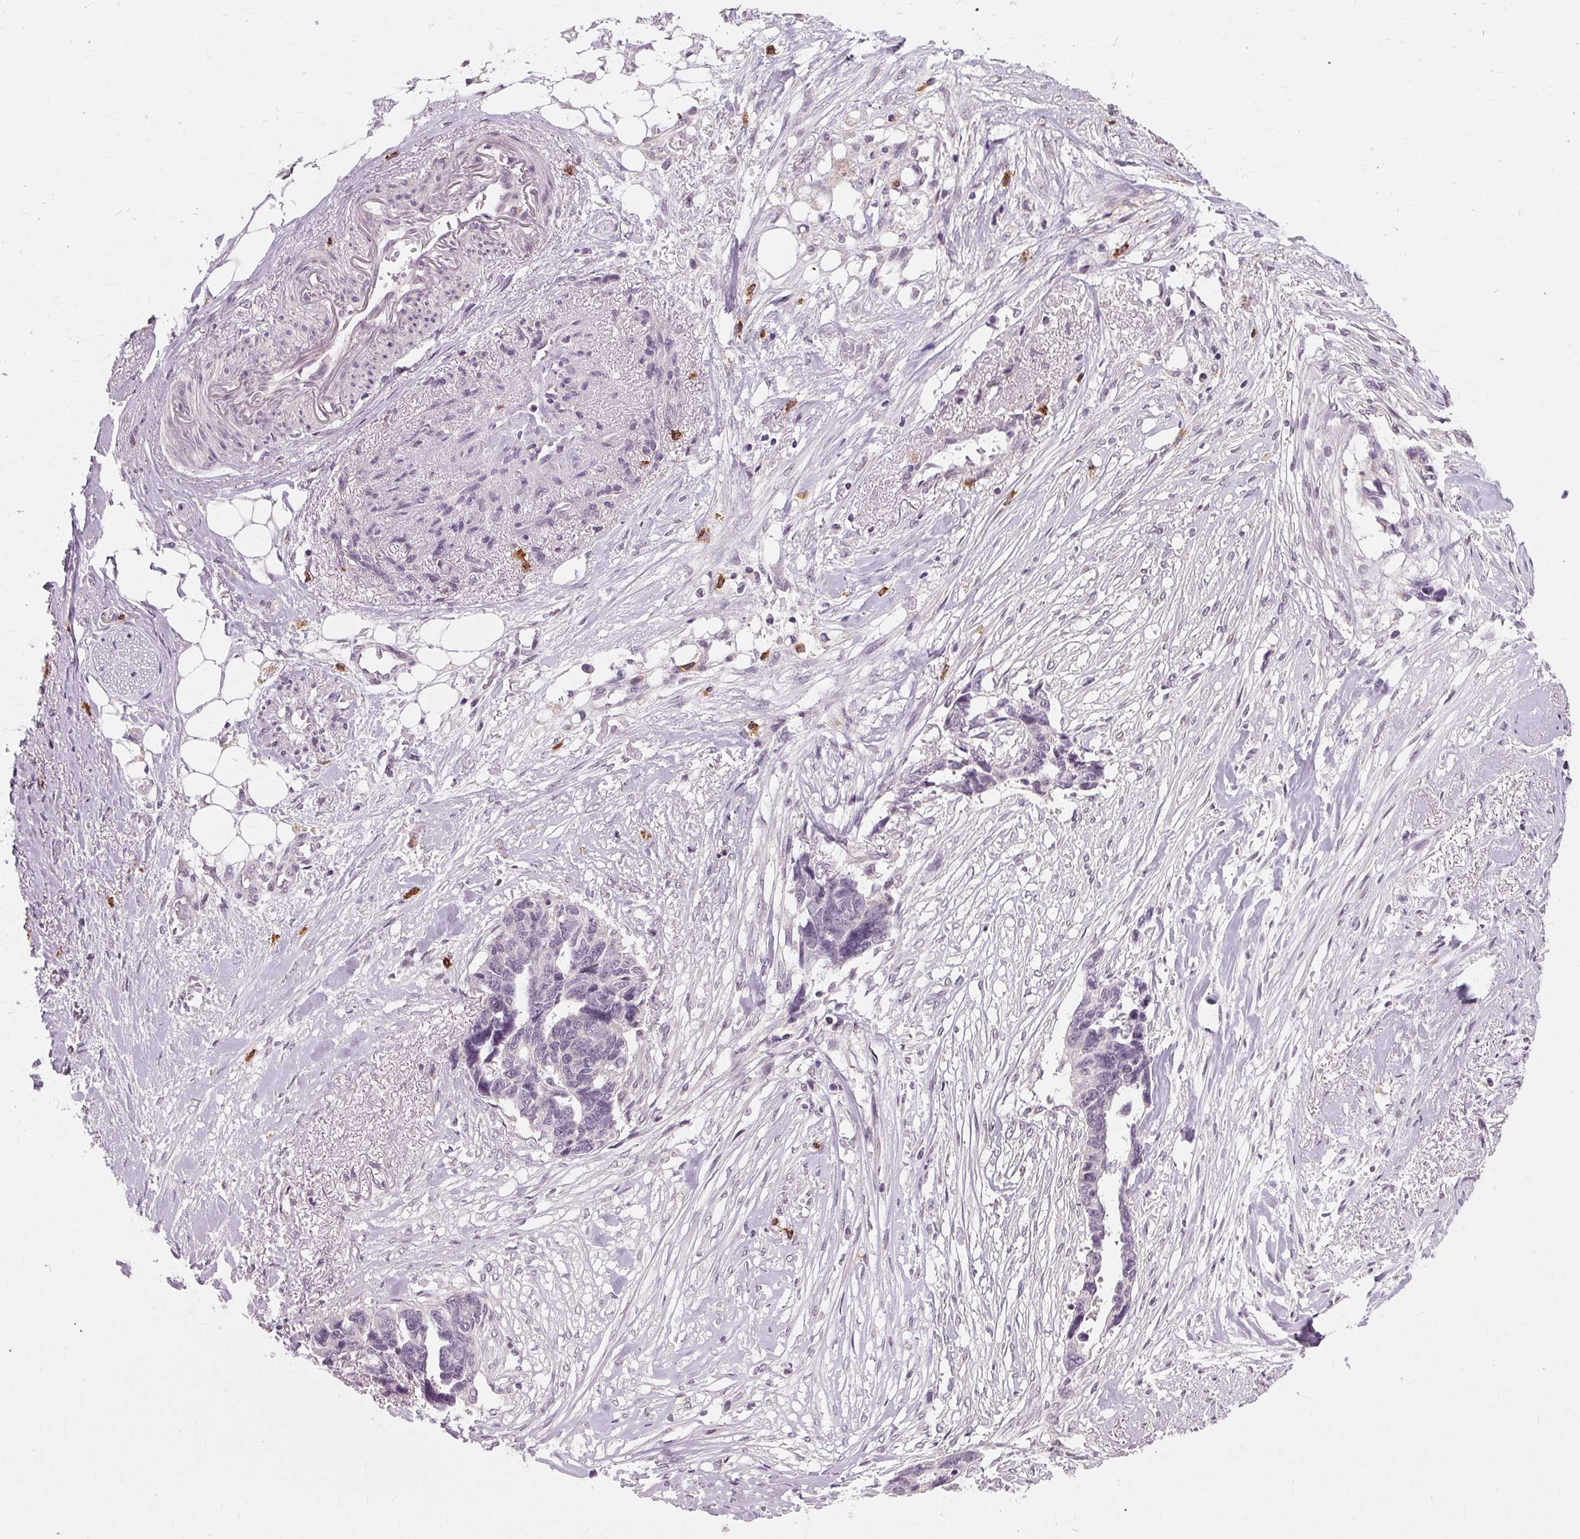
{"staining": {"intensity": "negative", "quantity": "none", "location": "none"}, "tissue": "ovarian cancer", "cell_type": "Tumor cells", "image_type": "cancer", "snomed": [{"axis": "morphology", "description": "Cystadenocarcinoma, serous, NOS"}, {"axis": "topography", "description": "Ovary"}], "caption": "High magnification brightfield microscopy of ovarian serous cystadenocarcinoma stained with DAB (3,3'-diaminobenzidine) (brown) and counterstained with hematoxylin (blue): tumor cells show no significant staining.", "gene": "SIGLEC6", "patient": {"sex": "female", "age": 69}}